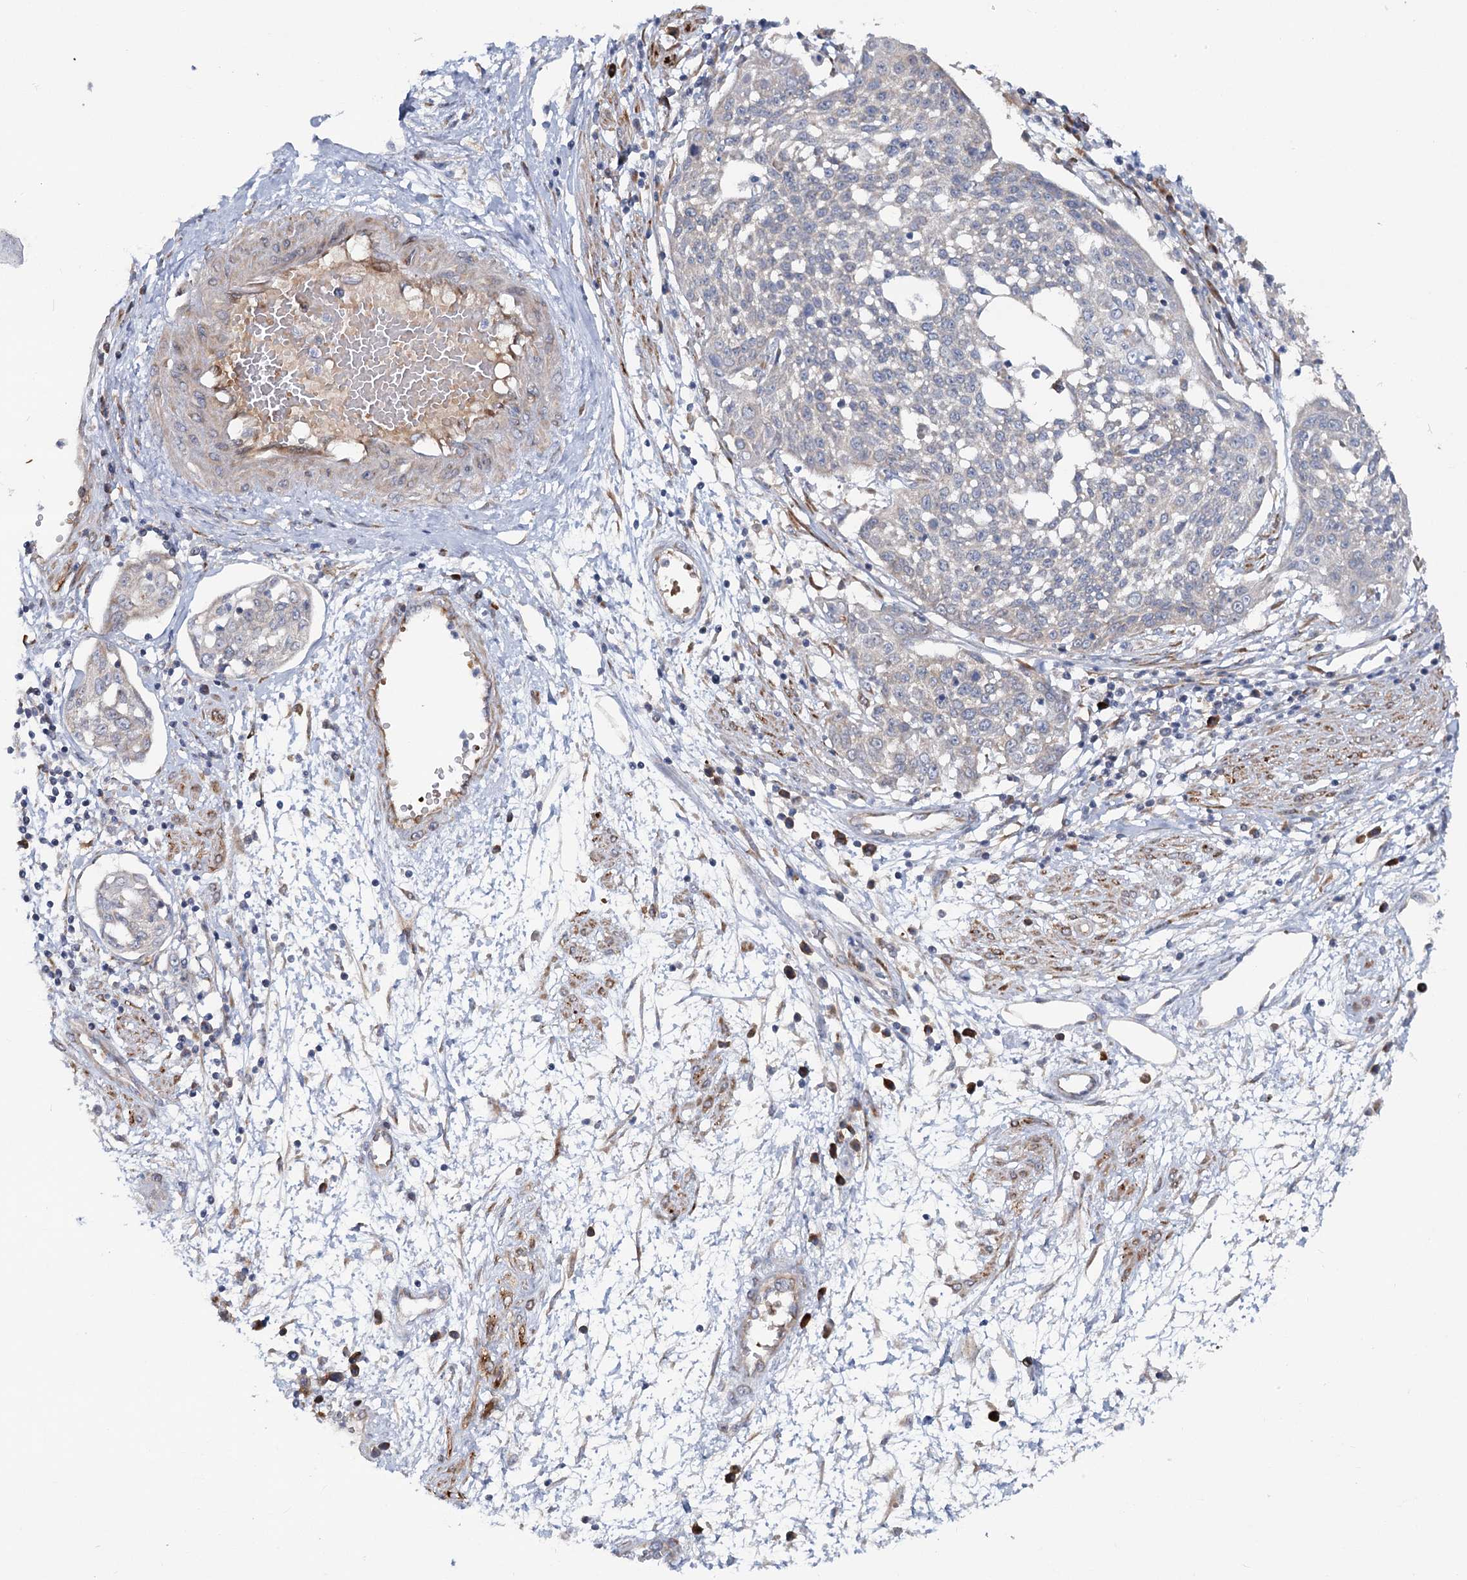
{"staining": {"intensity": "negative", "quantity": "none", "location": "none"}, "tissue": "cervical cancer", "cell_type": "Tumor cells", "image_type": "cancer", "snomed": [{"axis": "morphology", "description": "Squamous cell carcinoma, NOS"}, {"axis": "topography", "description": "Cervix"}], "caption": "Tumor cells are negative for brown protein staining in cervical cancer (squamous cell carcinoma).", "gene": "CIB4", "patient": {"sex": "female", "age": 34}}